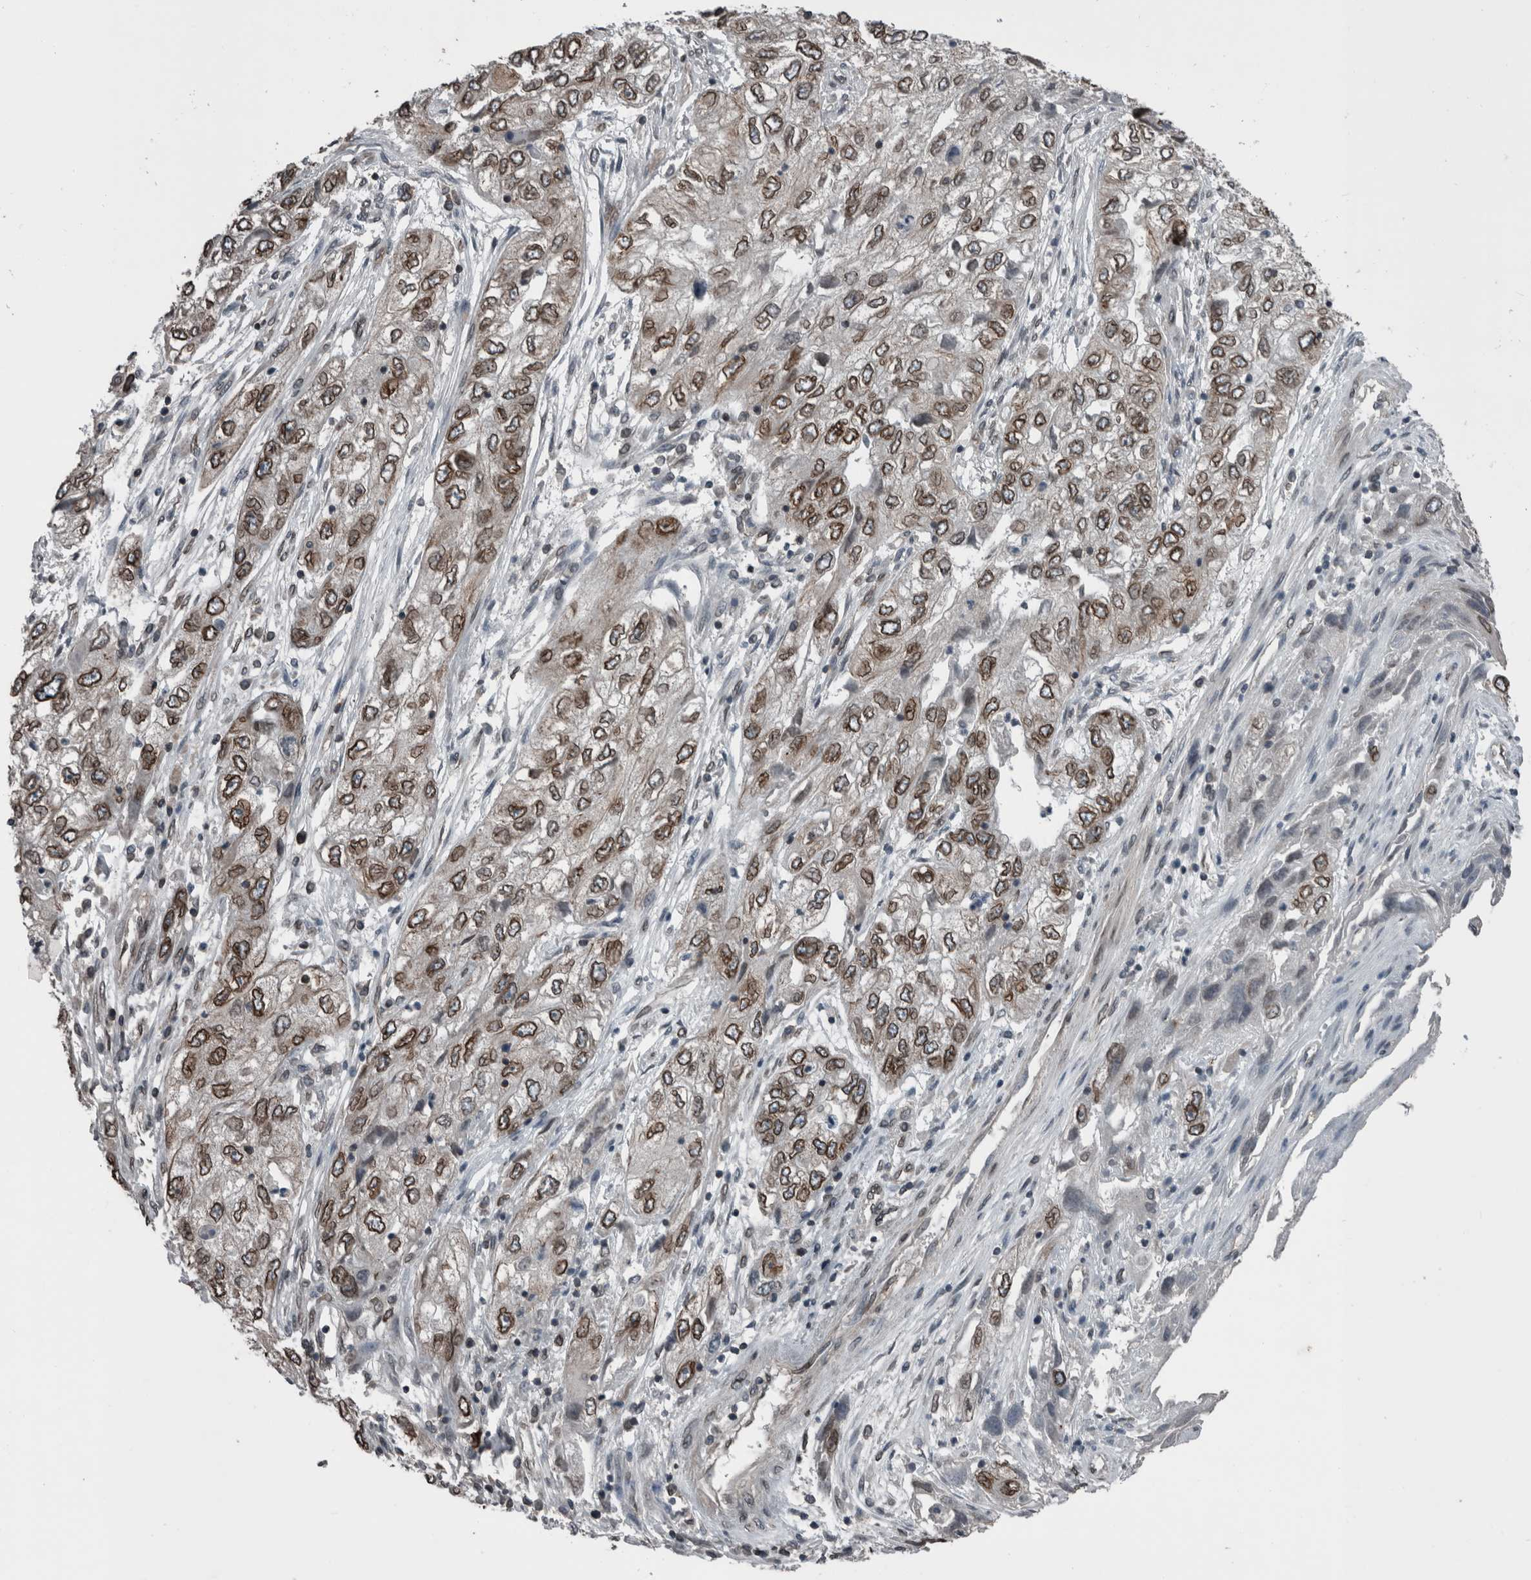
{"staining": {"intensity": "moderate", "quantity": ">75%", "location": "cytoplasmic/membranous,nuclear"}, "tissue": "endometrial cancer", "cell_type": "Tumor cells", "image_type": "cancer", "snomed": [{"axis": "morphology", "description": "Adenocarcinoma, NOS"}, {"axis": "topography", "description": "Endometrium"}], "caption": "This micrograph reveals adenocarcinoma (endometrial) stained with immunohistochemistry (IHC) to label a protein in brown. The cytoplasmic/membranous and nuclear of tumor cells show moderate positivity for the protein. Nuclei are counter-stained blue.", "gene": "RANBP2", "patient": {"sex": "female", "age": 49}}